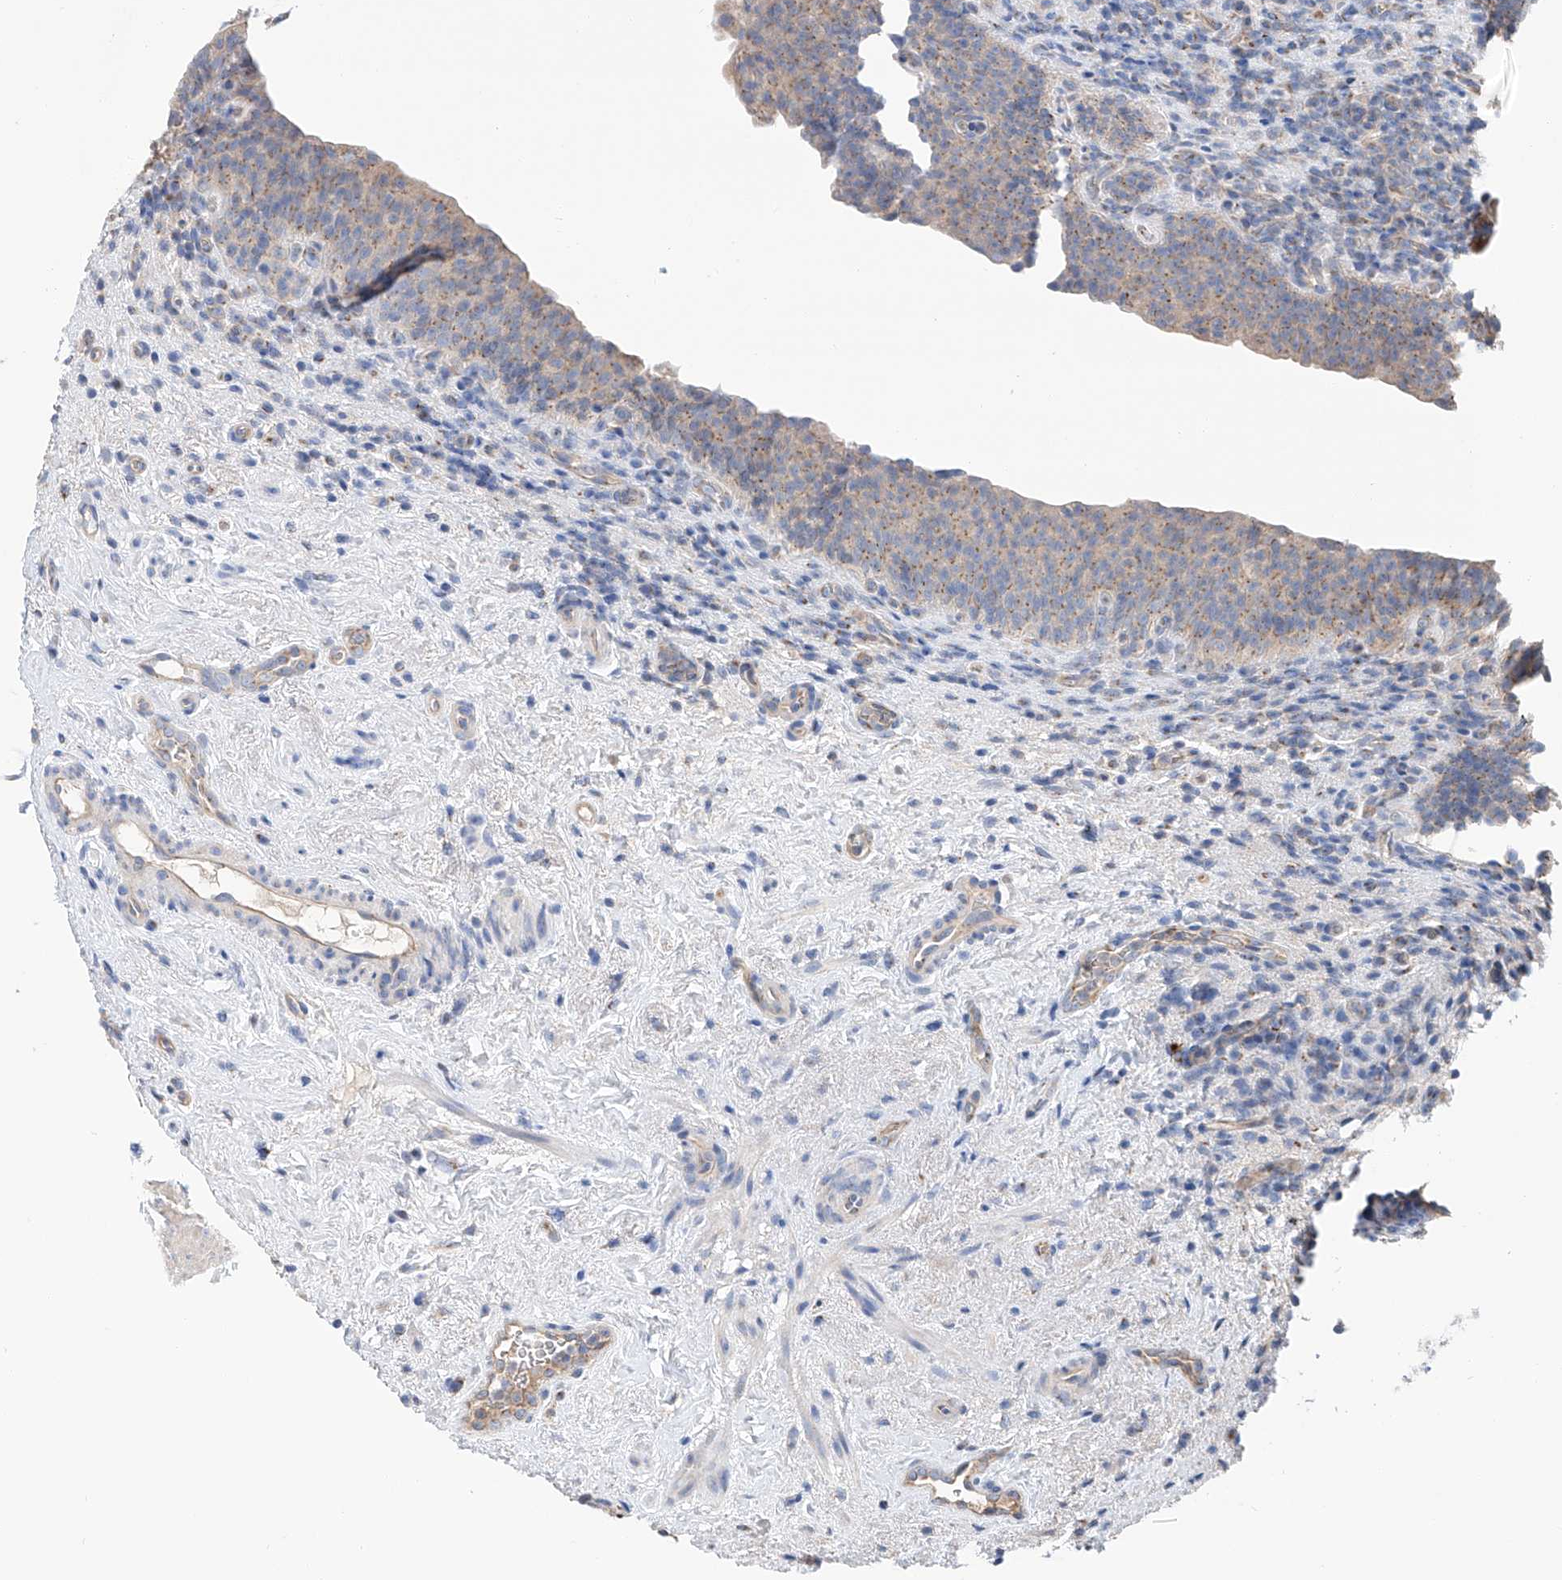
{"staining": {"intensity": "weak", "quantity": "25%-75%", "location": "cytoplasmic/membranous"}, "tissue": "urinary bladder", "cell_type": "Urothelial cells", "image_type": "normal", "snomed": [{"axis": "morphology", "description": "Normal tissue, NOS"}, {"axis": "topography", "description": "Urinary bladder"}], "caption": "Human urinary bladder stained for a protein (brown) shows weak cytoplasmic/membranous positive positivity in approximately 25%-75% of urothelial cells.", "gene": "SLC22A7", "patient": {"sex": "male", "age": 83}}